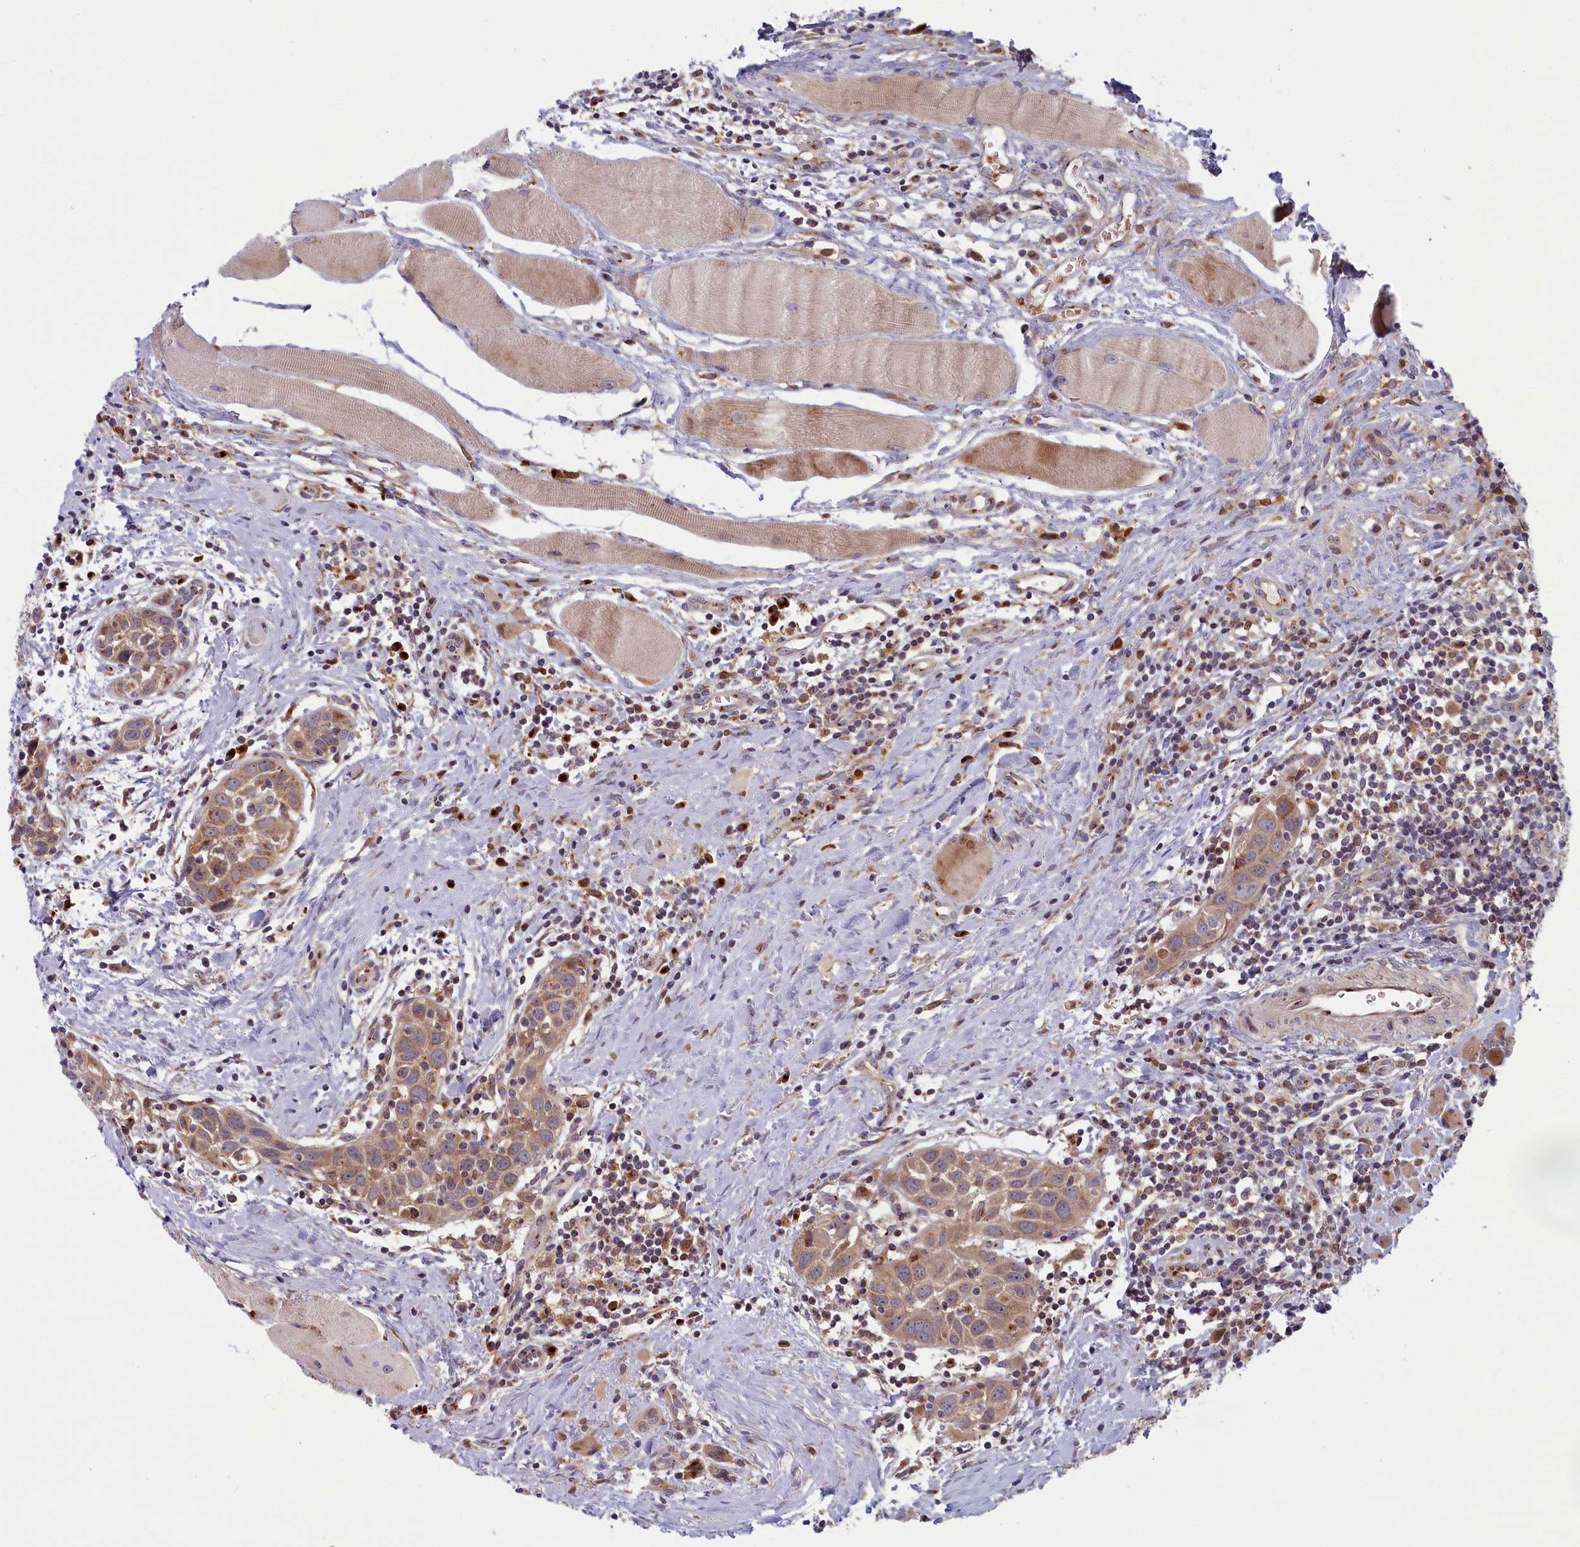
{"staining": {"intensity": "moderate", "quantity": ">75%", "location": "cytoplasmic/membranous"}, "tissue": "head and neck cancer", "cell_type": "Tumor cells", "image_type": "cancer", "snomed": [{"axis": "morphology", "description": "Squamous cell carcinoma, NOS"}, {"axis": "topography", "description": "Oral tissue"}, {"axis": "topography", "description": "Head-Neck"}], "caption": "Protein staining exhibits moderate cytoplasmic/membranous staining in approximately >75% of tumor cells in head and neck squamous cell carcinoma.", "gene": "BLVRB", "patient": {"sex": "female", "age": 50}}